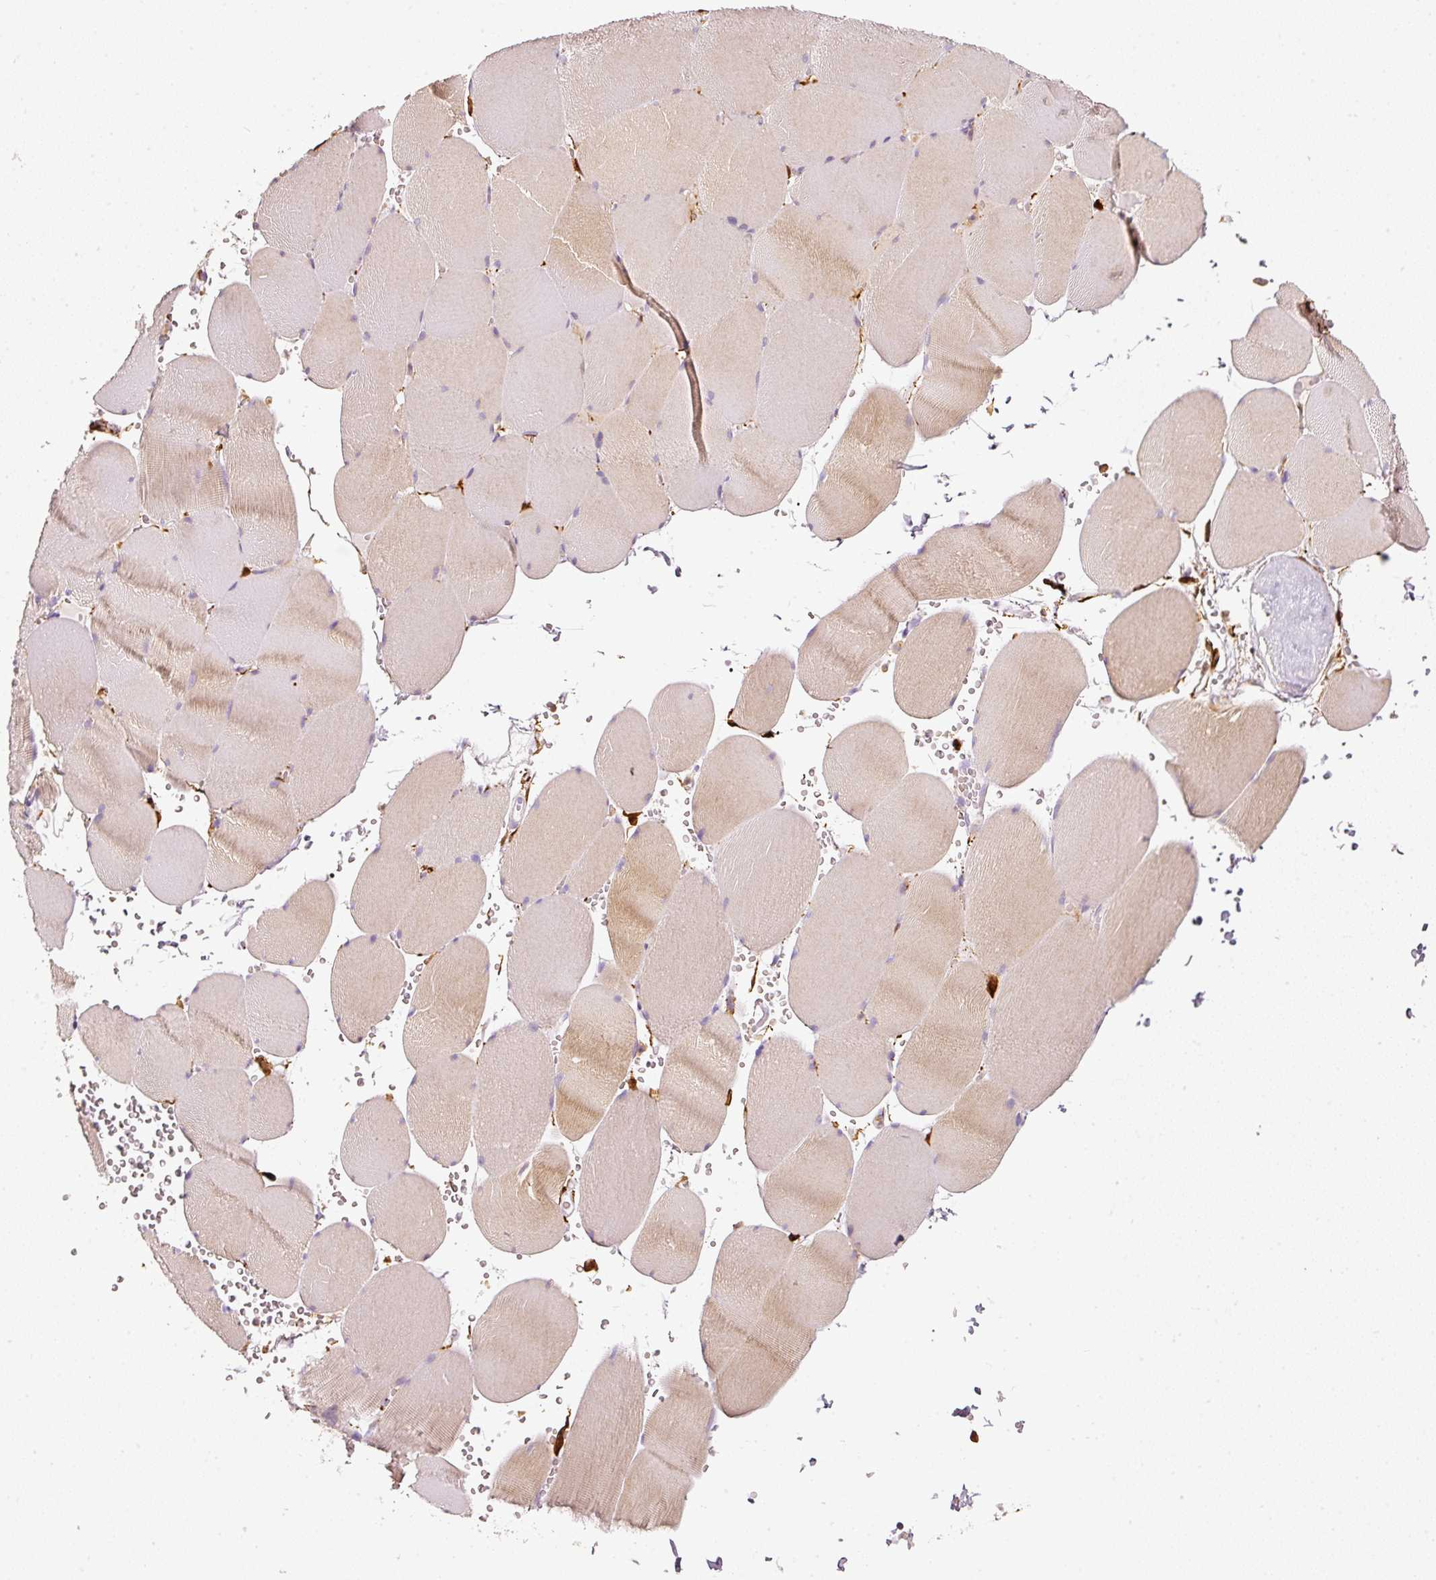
{"staining": {"intensity": "weak", "quantity": "25%-75%", "location": "cytoplasmic/membranous"}, "tissue": "skeletal muscle", "cell_type": "Myocytes", "image_type": "normal", "snomed": [{"axis": "morphology", "description": "Normal tissue, NOS"}, {"axis": "topography", "description": "Skeletal muscle"}, {"axis": "topography", "description": "Head-Neck"}], "caption": "Immunohistochemistry (IHC) histopathology image of normal skeletal muscle: human skeletal muscle stained using immunohistochemistry (IHC) exhibits low levels of weak protein expression localized specifically in the cytoplasmic/membranous of myocytes, appearing as a cytoplasmic/membranous brown color.", "gene": "IQGAP2", "patient": {"sex": "male", "age": 66}}